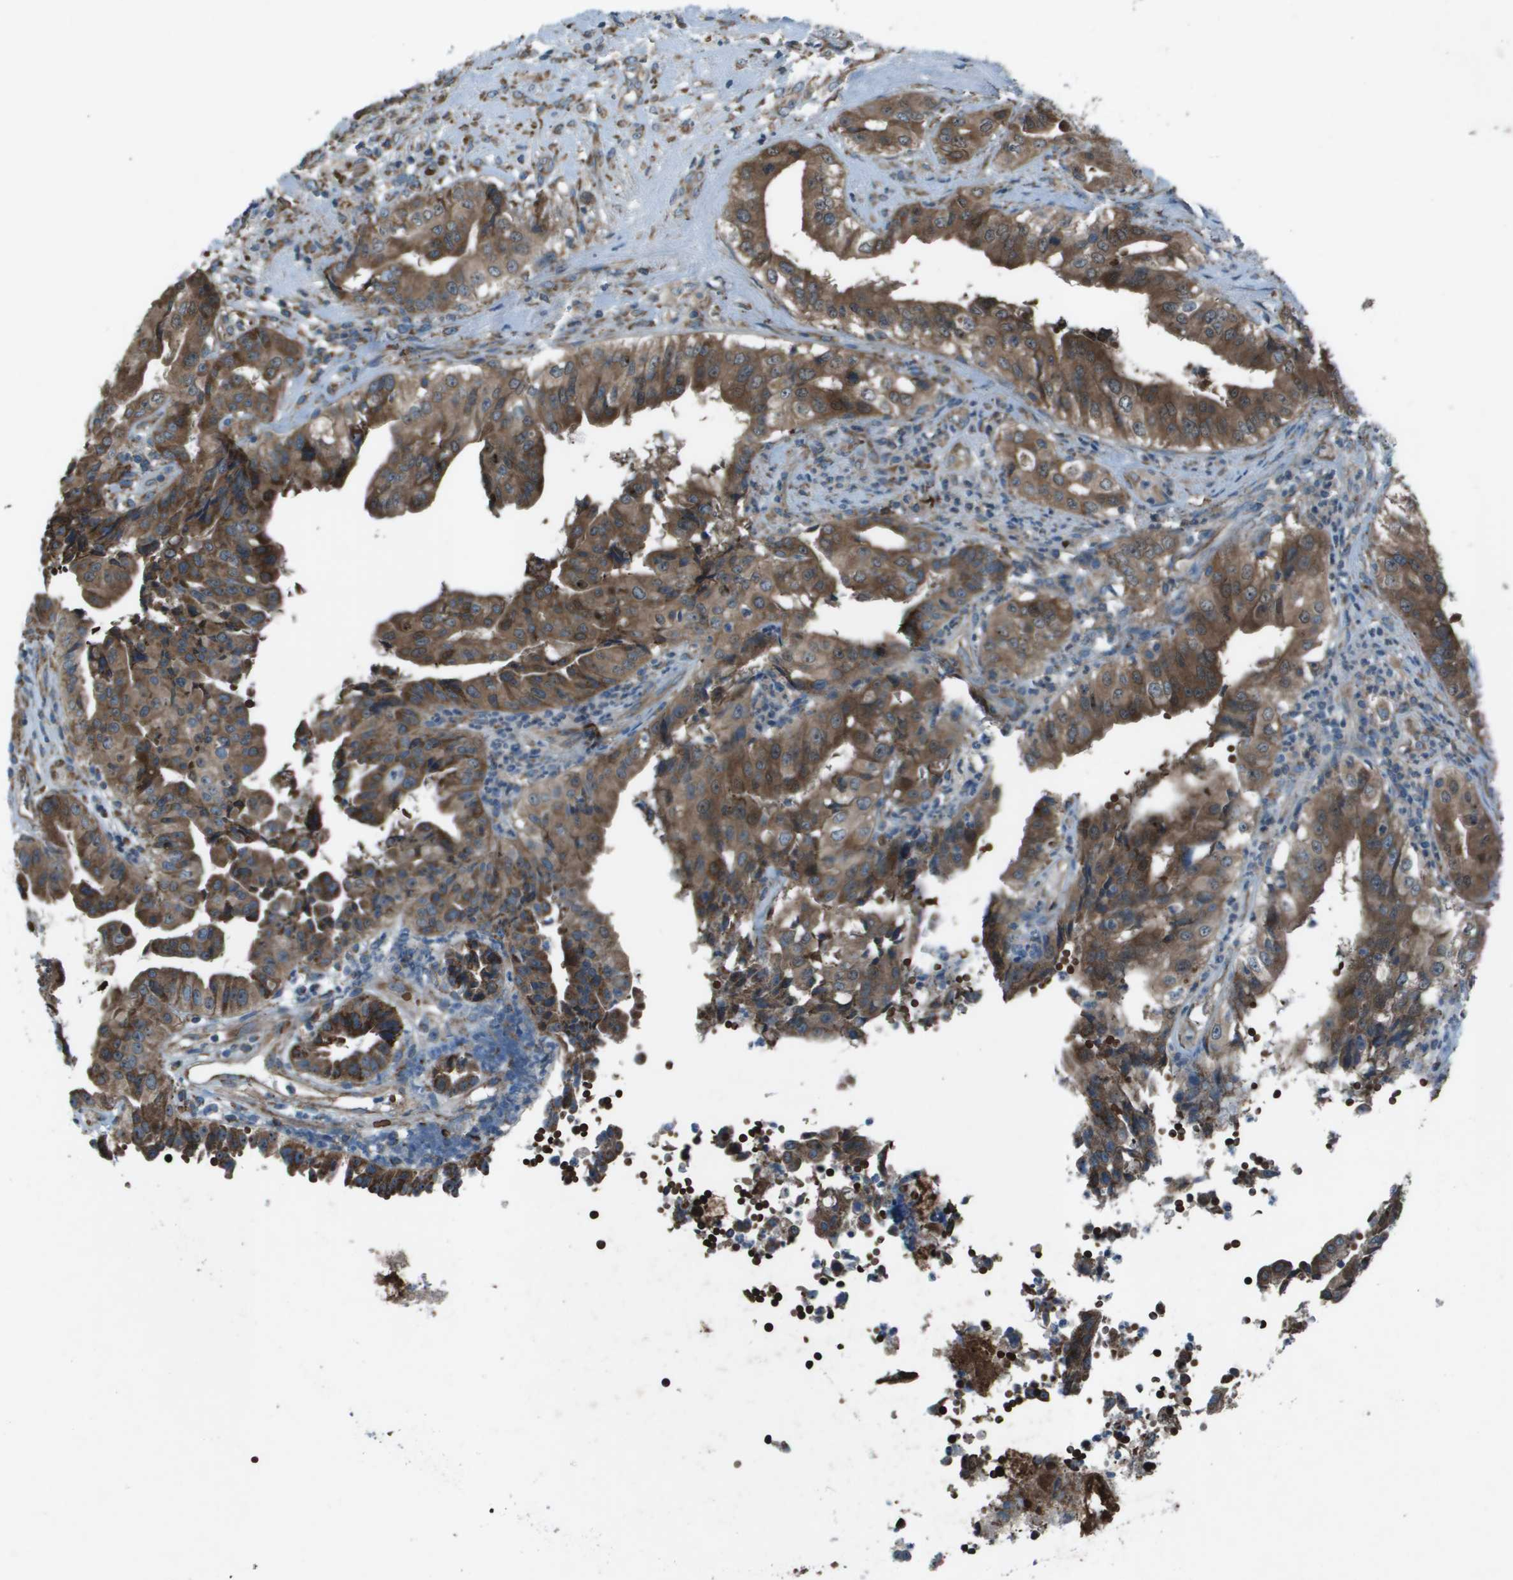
{"staining": {"intensity": "moderate", "quantity": ">75%", "location": "cytoplasmic/membranous"}, "tissue": "liver cancer", "cell_type": "Tumor cells", "image_type": "cancer", "snomed": [{"axis": "morphology", "description": "Cholangiocarcinoma"}, {"axis": "topography", "description": "Liver"}], "caption": "Immunohistochemistry of liver cholangiocarcinoma exhibits medium levels of moderate cytoplasmic/membranous positivity in about >75% of tumor cells.", "gene": "UTS2", "patient": {"sex": "female", "age": 61}}